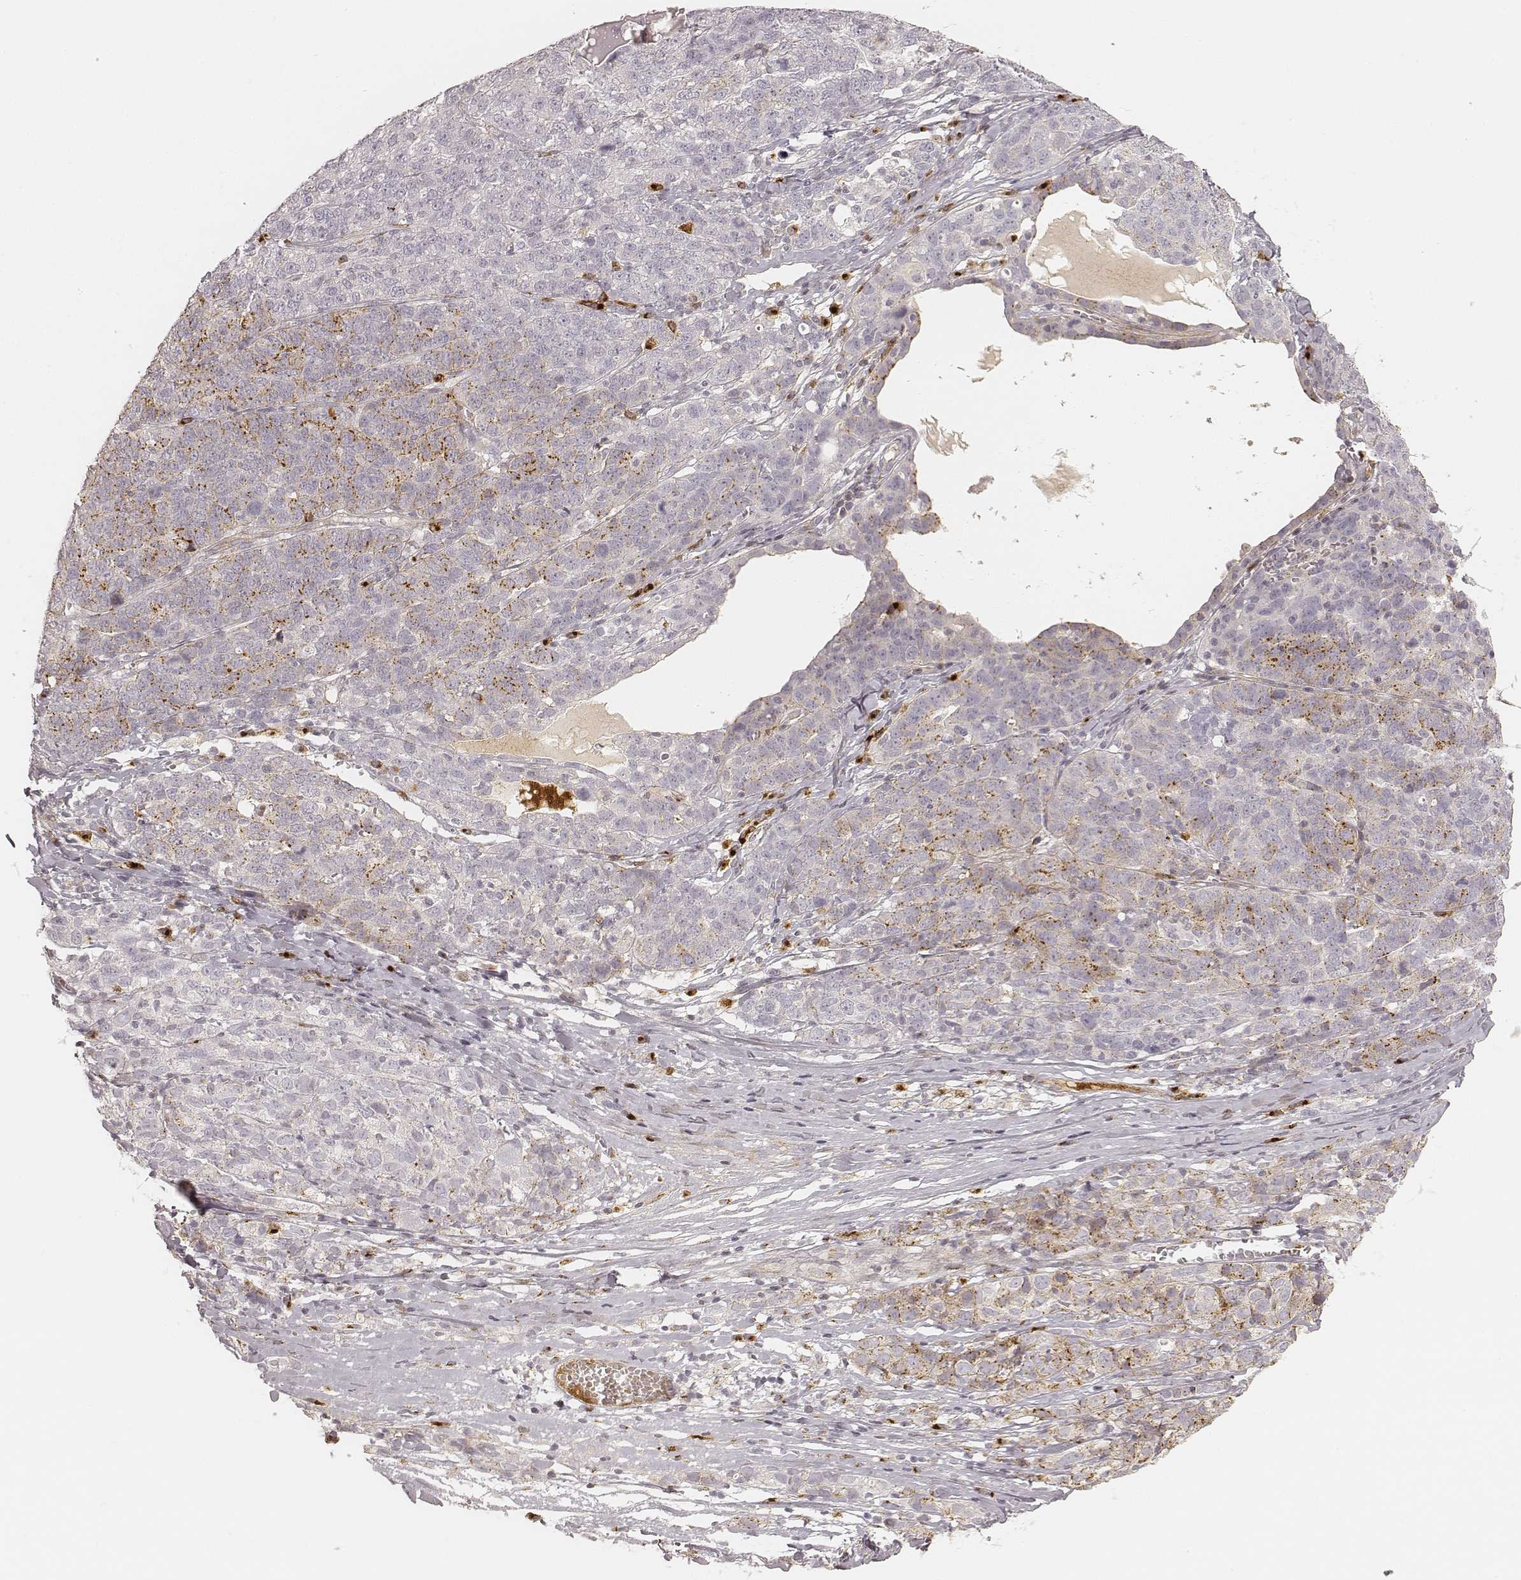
{"staining": {"intensity": "moderate", "quantity": "<25%", "location": "cytoplasmic/membranous"}, "tissue": "ovarian cancer", "cell_type": "Tumor cells", "image_type": "cancer", "snomed": [{"axis": "morphology", "description": "Cystadenocarcinoma, serous, NOS"}, {"axis": "topography", "description": "Ovary"}], "caption": "Ovarian serous cystadenocarcinoma stained with a brown dye displays moderate cytoplasmic/membranous positive expression in approximately <25% of tumor cells.", "gene": "GORASP2", "patient": {"sex": "female", "age": 71}}